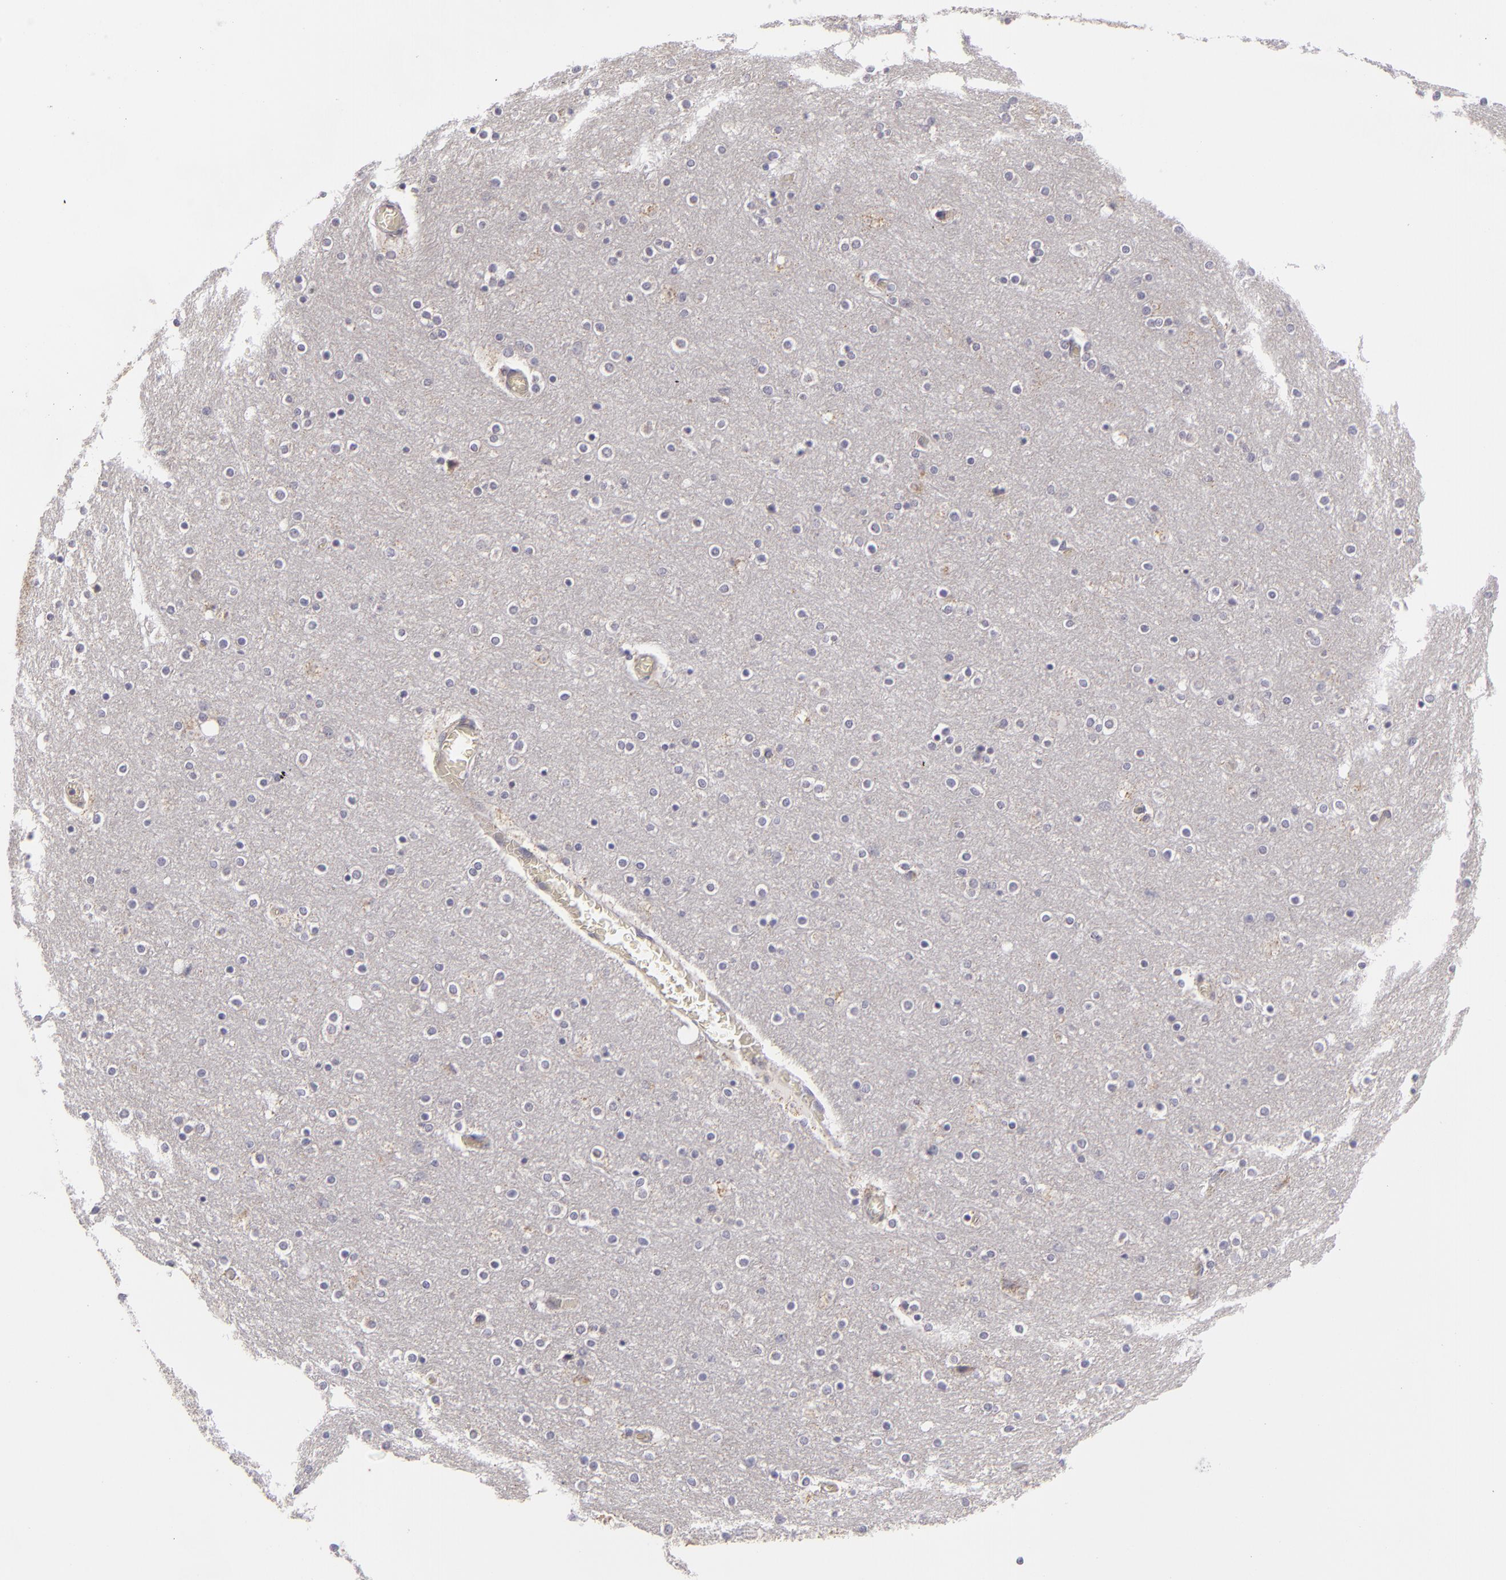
{"staining": {"intensity": "negative", "quantity": "none", "location": "none"}, "tissue": "cerebral cortex", "cell_type": "Endothelial cells", "image_type": "normal", "snomed": [{"axis": "morphology", "description": "Normal tissue, NOS"}, {"axis": "topography", "description": "Cerebral cortex"}], "caption": "A micrograph of human cerebral cortex is negative for staining in endothelial cells. (Immunohistochemistry, brightfield microscopy, high magnification).", "gene": "ATP2B3", "patient": {"sex": "female", "age": 54}}